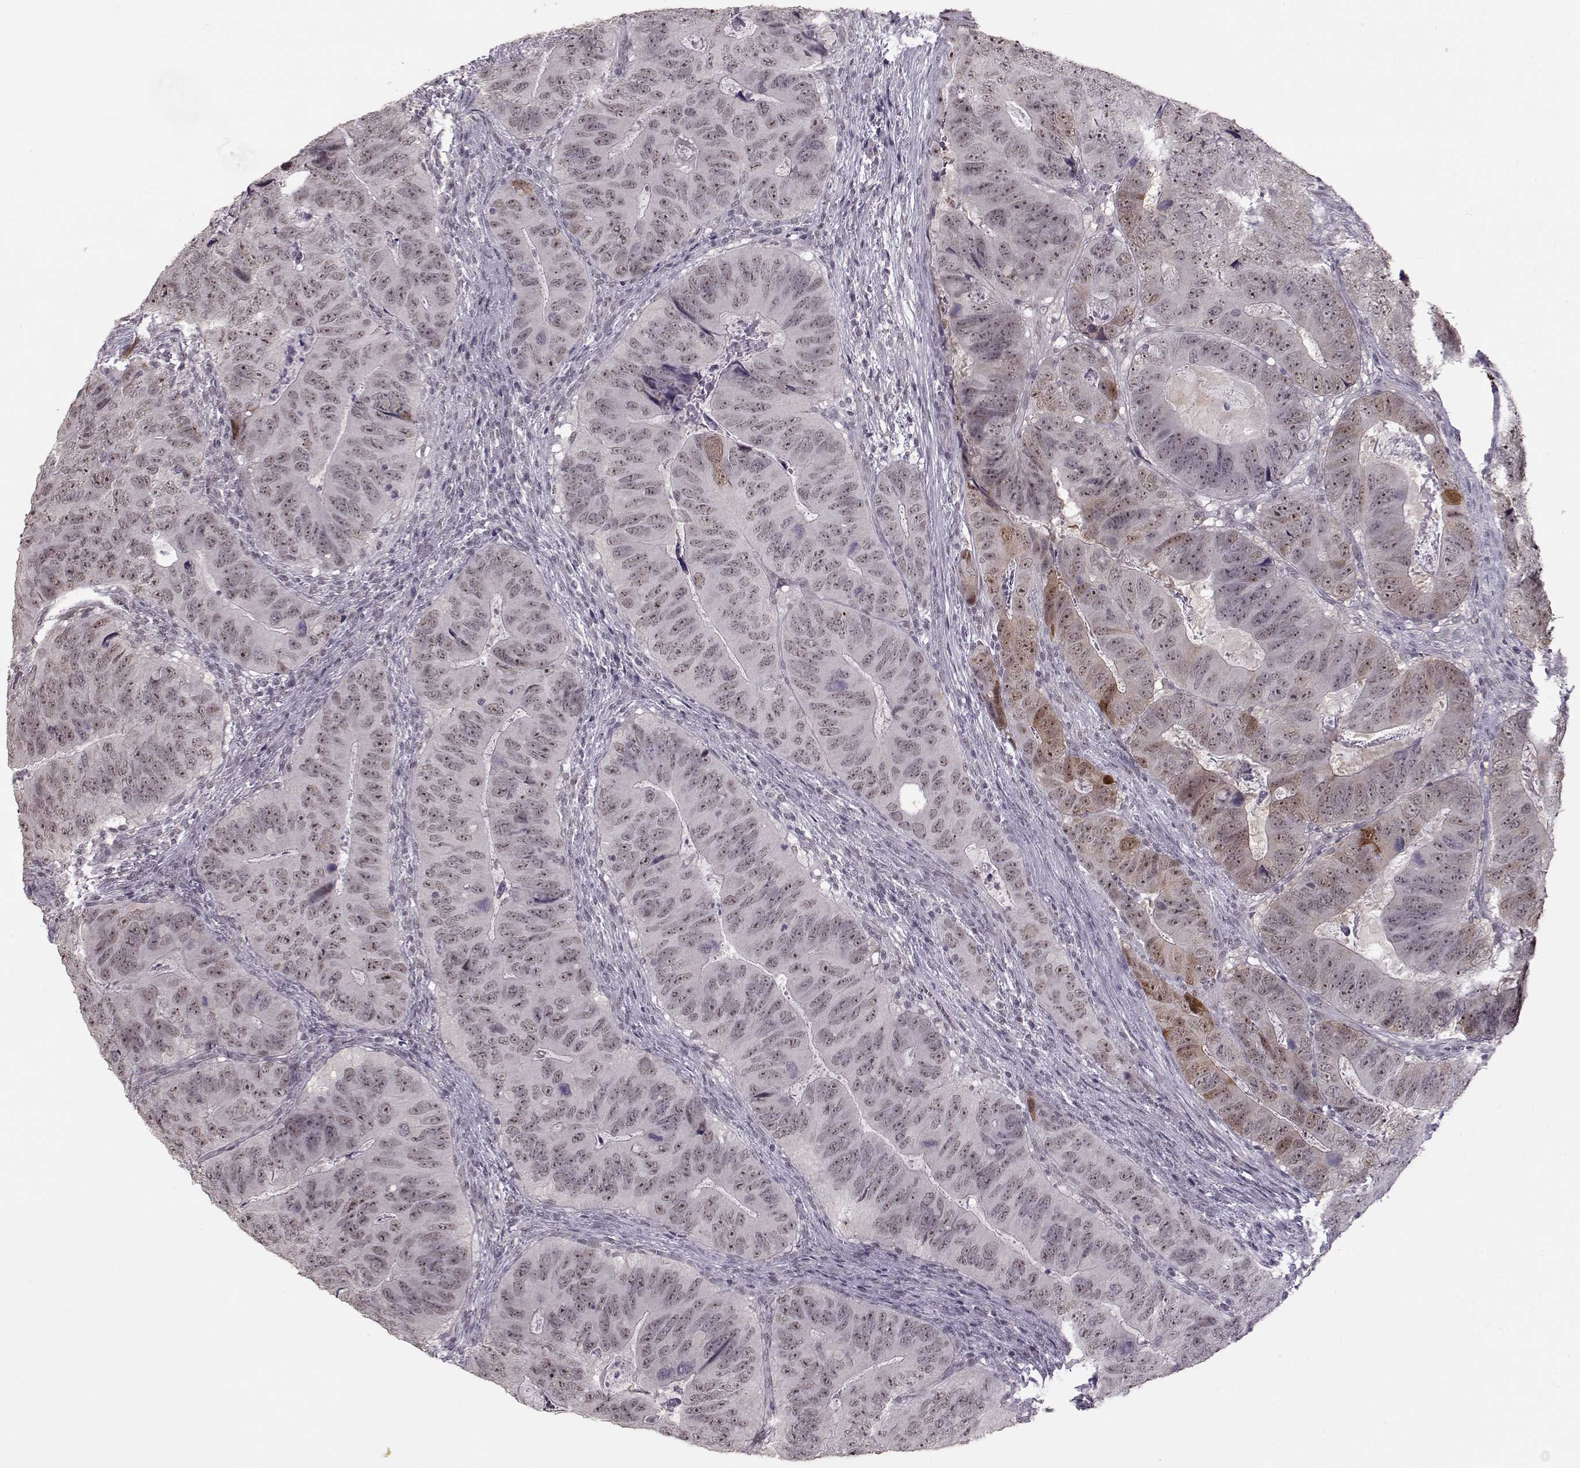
{"staining": {"intensity": "negative", "quantity": "none", "location": "none"}, "tissue": "colorectal cancer", "cell_type": "Tumor cells", "image_type": "cancer", "snomed": [{"axis": "morphology", "description": "Adenocarcinoma, NOS"}, {"axis": "topography", "description": "Colon"}], "caption": "An image of colorectal adenocarcinoma stained for a protein displays no brown staining in tumor cells.", "gene": "PCP4", "patient": {"sex": "male", "age": 79}}